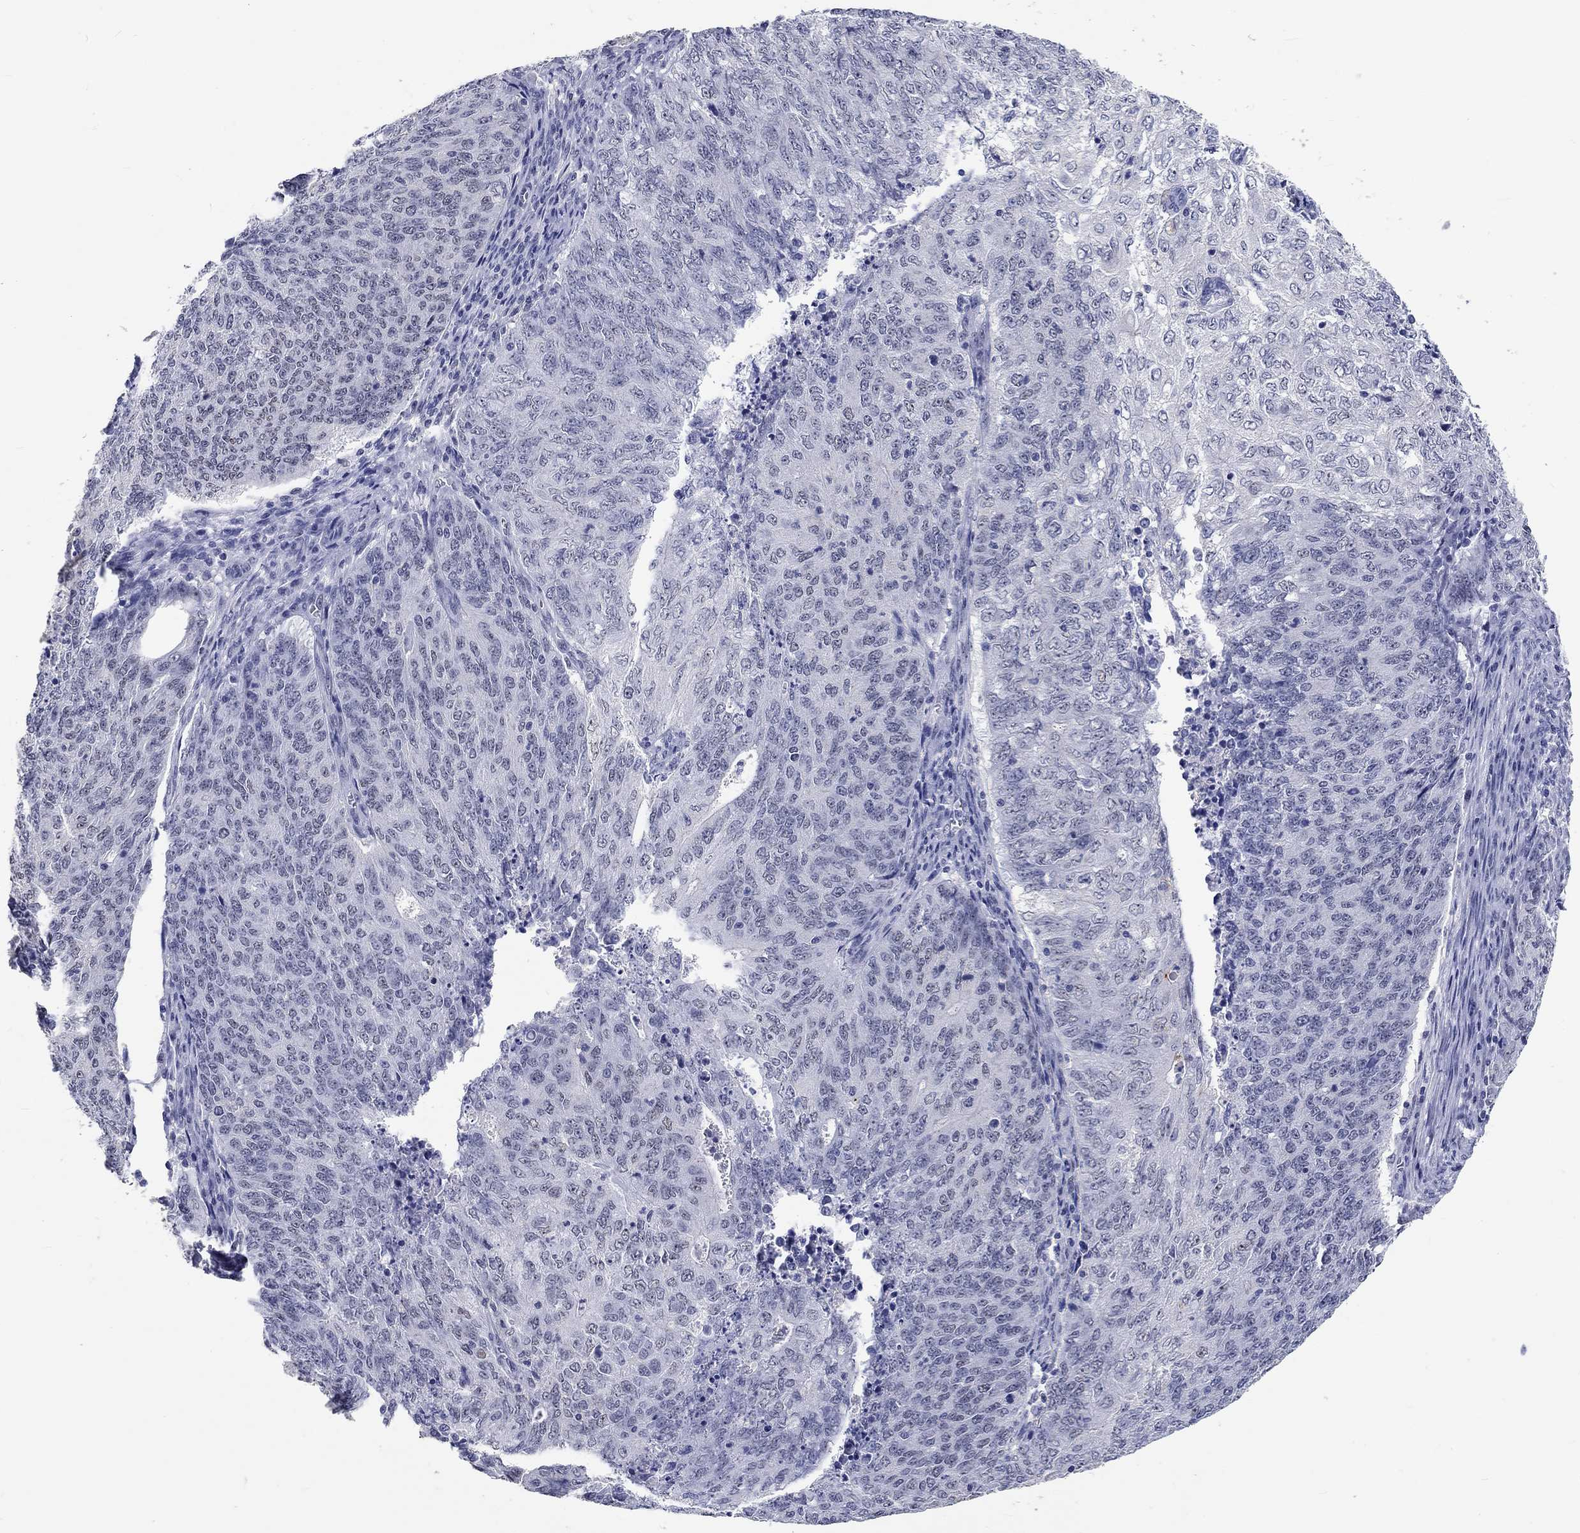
{"staining": {"intensity": "negative", "quantity": "none", "location": "none"}, "tissue": "endometrial cancer", "cell_type": "Tumor cells", "image_type": "cancer", "snomed": [{"axis": "morphology", "description": "Adenocarcinoma, NOS"}, {"axis": "topography", "description": "Endometrium"}], "caption": "Tumor cells show no significant positivity in adenocarcinoma (endometrial). (DAB (3,3'-diaminobenzidine) IHC visualized using brightfield microscopy, high magnification).", "gene": "GRIN1", "patient": {"sex": "female", "age": 82}}